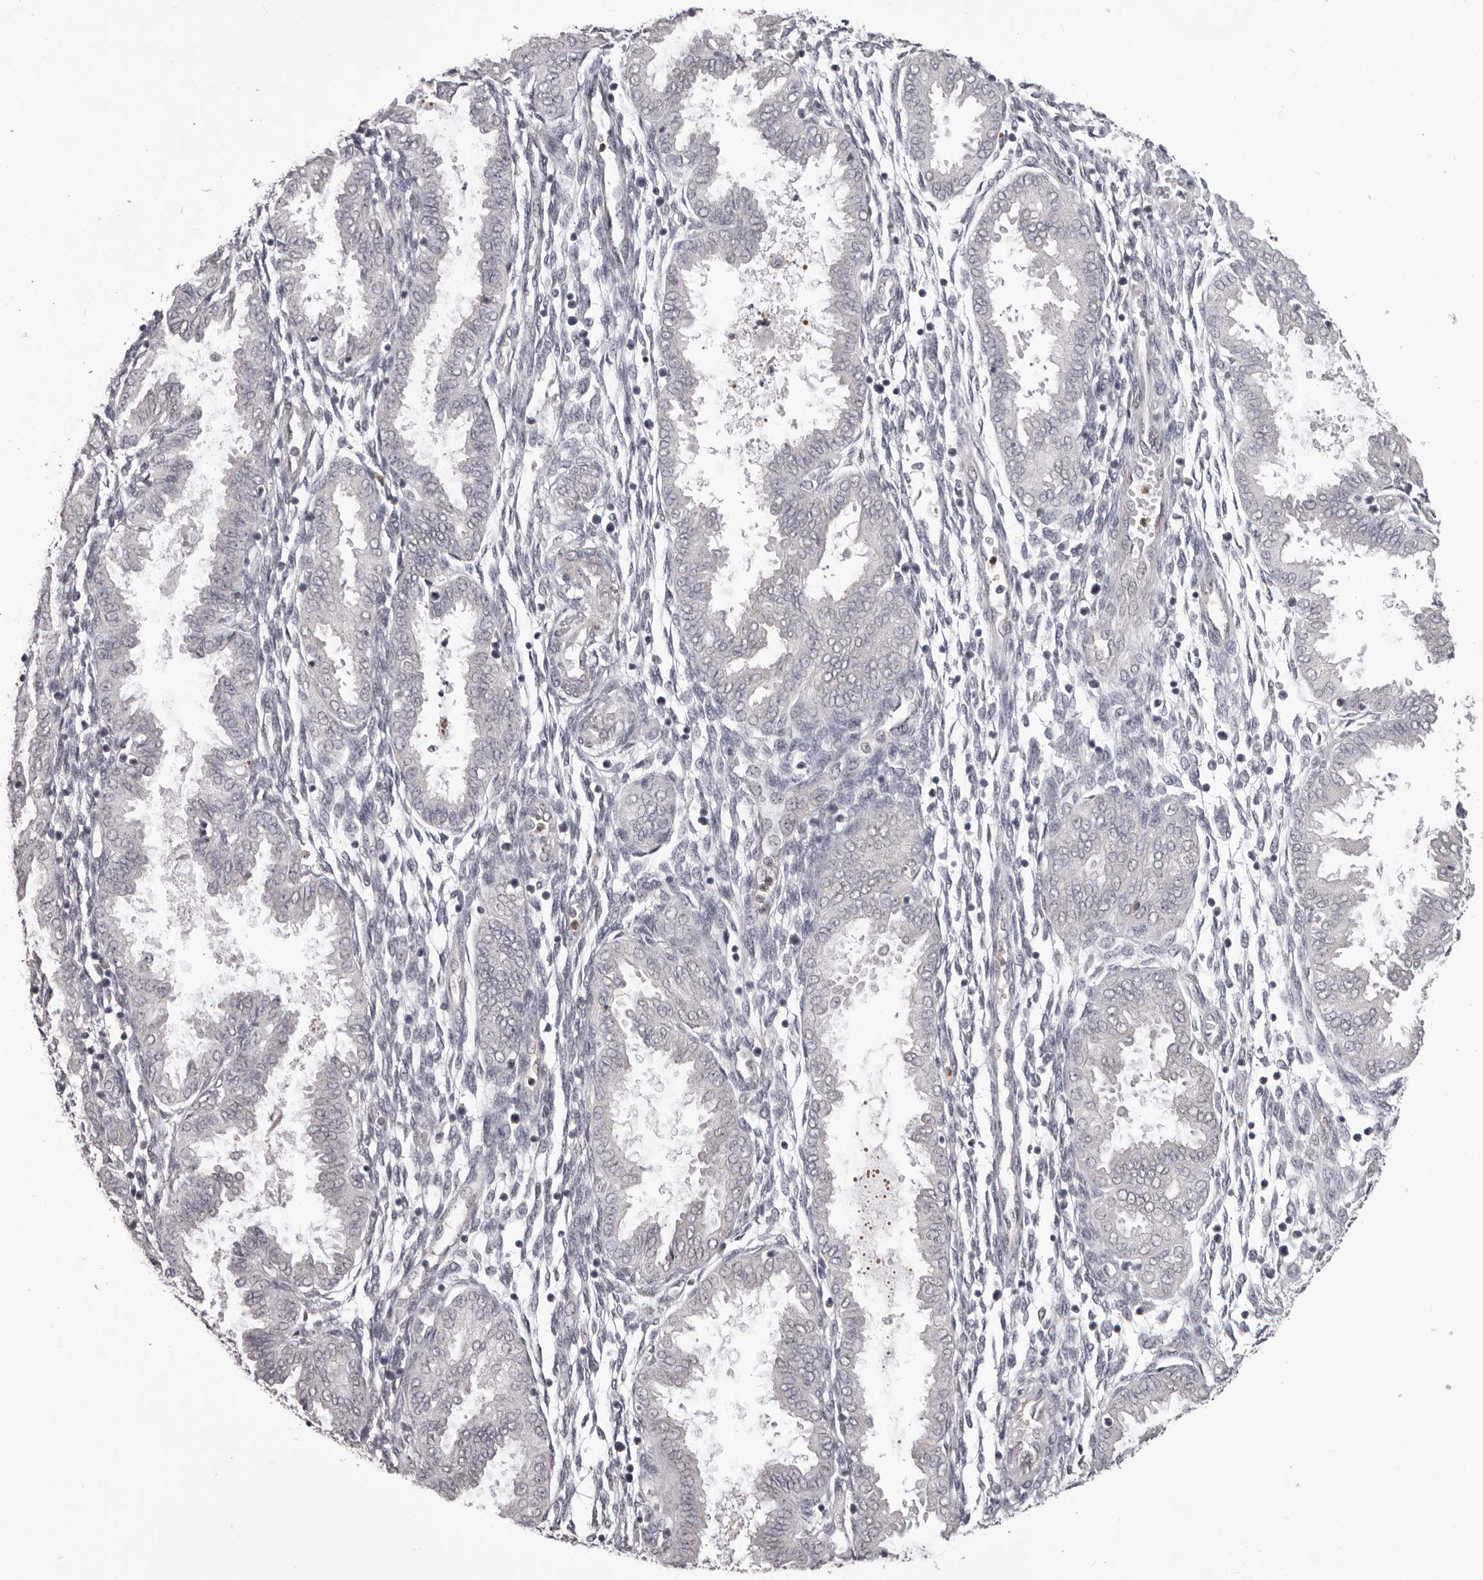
{"staining": {"intensity": "negative", "quantity": "none", "location": "none"}, "tissue": "endometrium", "cell_type": "Cells in endometrial stroma", "image_type": "normal", "snomed": [{"axis": "morphology", "description": "Normal tissue, NOS"}, {"axis": "topography", "description": "Endometrium"}], "caption": "This is an immunohistochemistry (IHC) micrograph of benign endometrium. There is no positivity in cells in endometrial stroma.", "gene": "RNF2", "patient": {"sex": "female", "age": 33}}